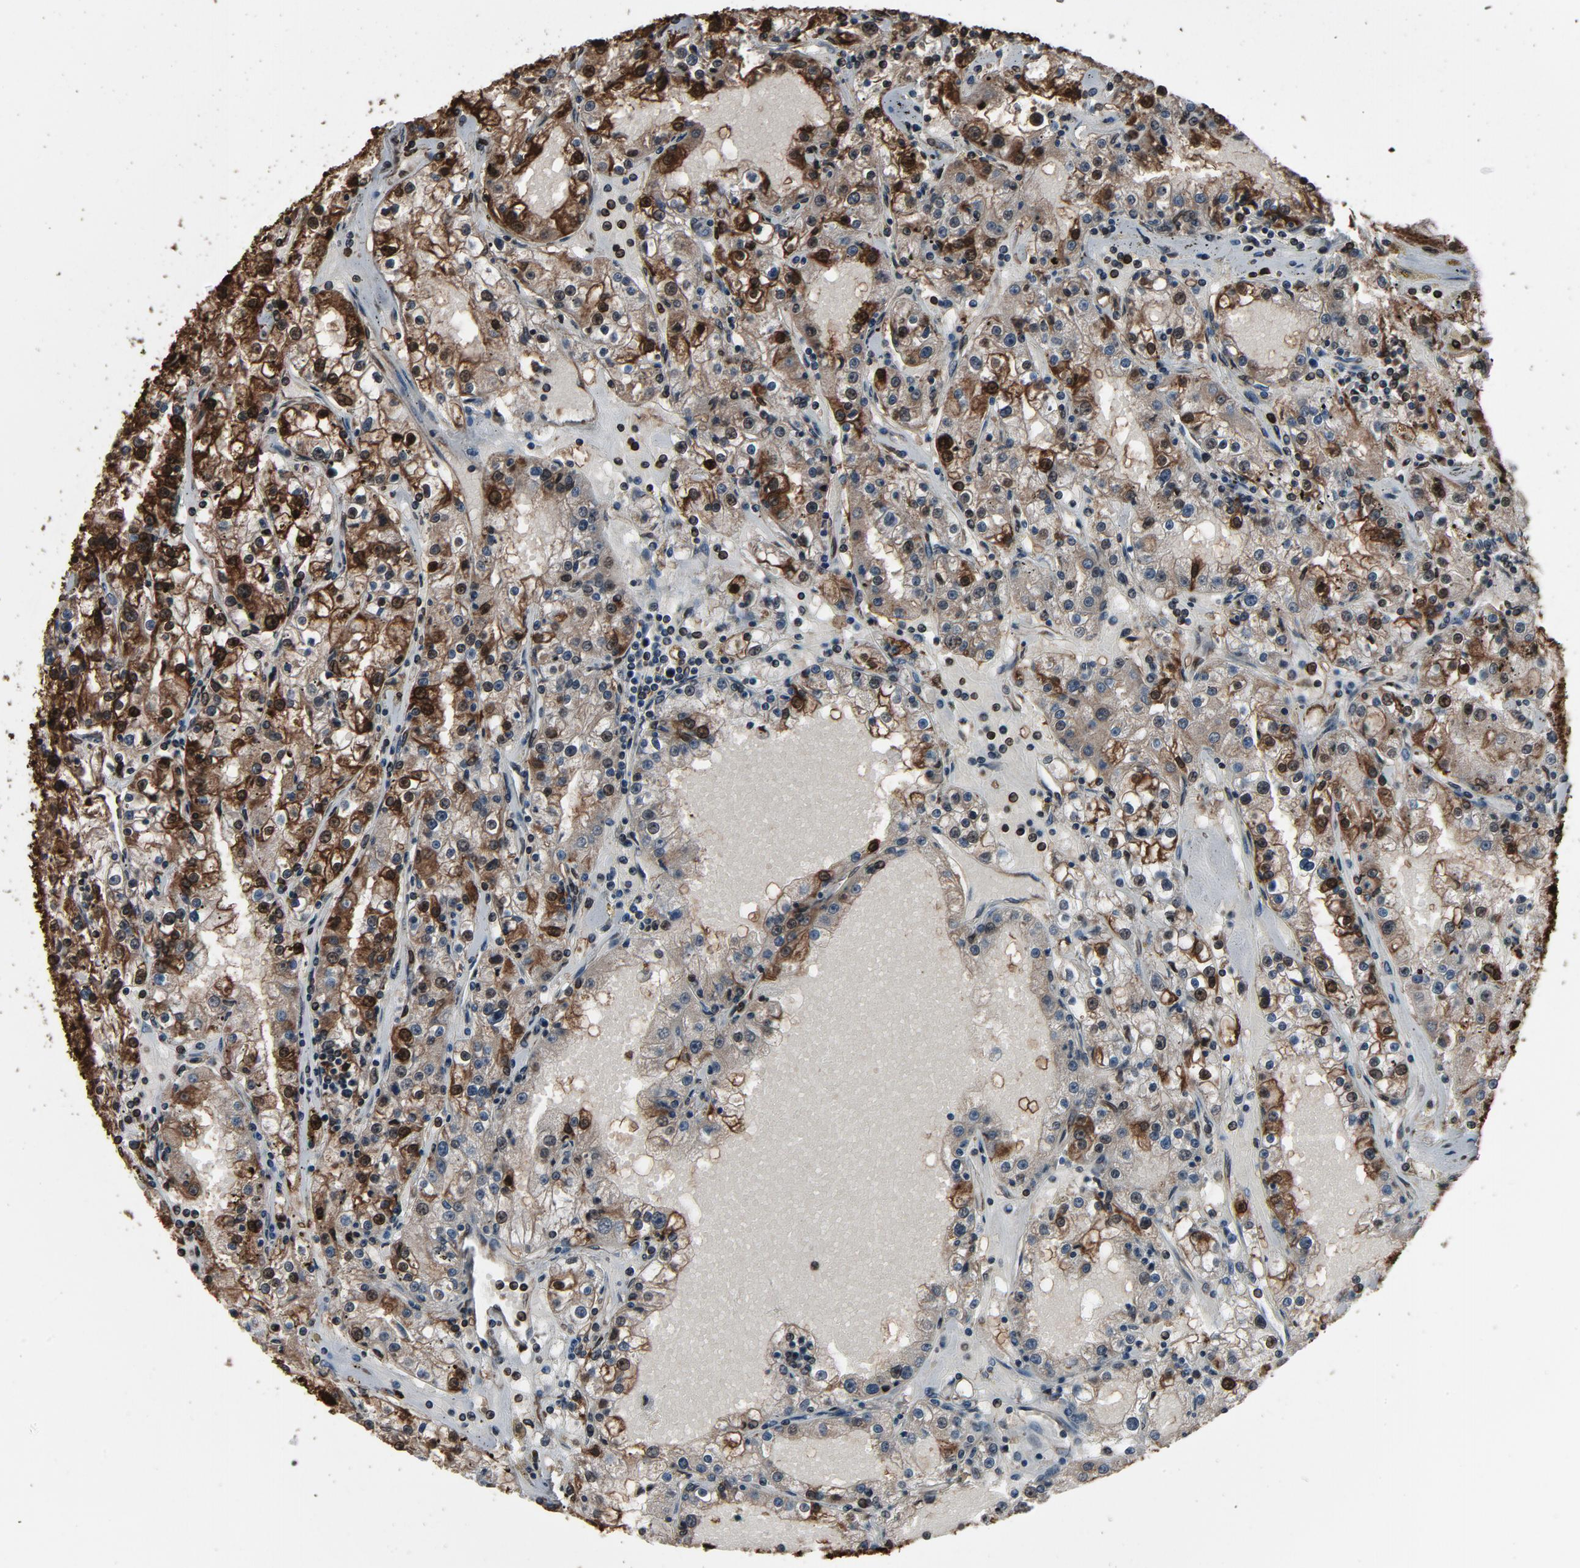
{"staining": {"intensity": "weak", "quantity": "25%-75%", "location": "cytoplasmic/membranous,nuclear"}, "tissue": "renal cancer", "cell_type": "Tumor cells", "image_type": "cancer", "snomed": [{"axis": "morphology", "description": "Adenocarcinoma, NOS"}, {"axis": "topography", "description": "Kidney"}], "caption": "Protein expression analysis of adenocarcinoma (renal) shows weak cytoplasmic/membranous and nuclear staining in about 25%-75% of tumor cells. (Stains: DAB in brown, nuclei in blue, Microscopy: brightfield microscopy at high magnification).", "gene": "UBE2D1", "patient": {"sex": "male", "age": 56}}